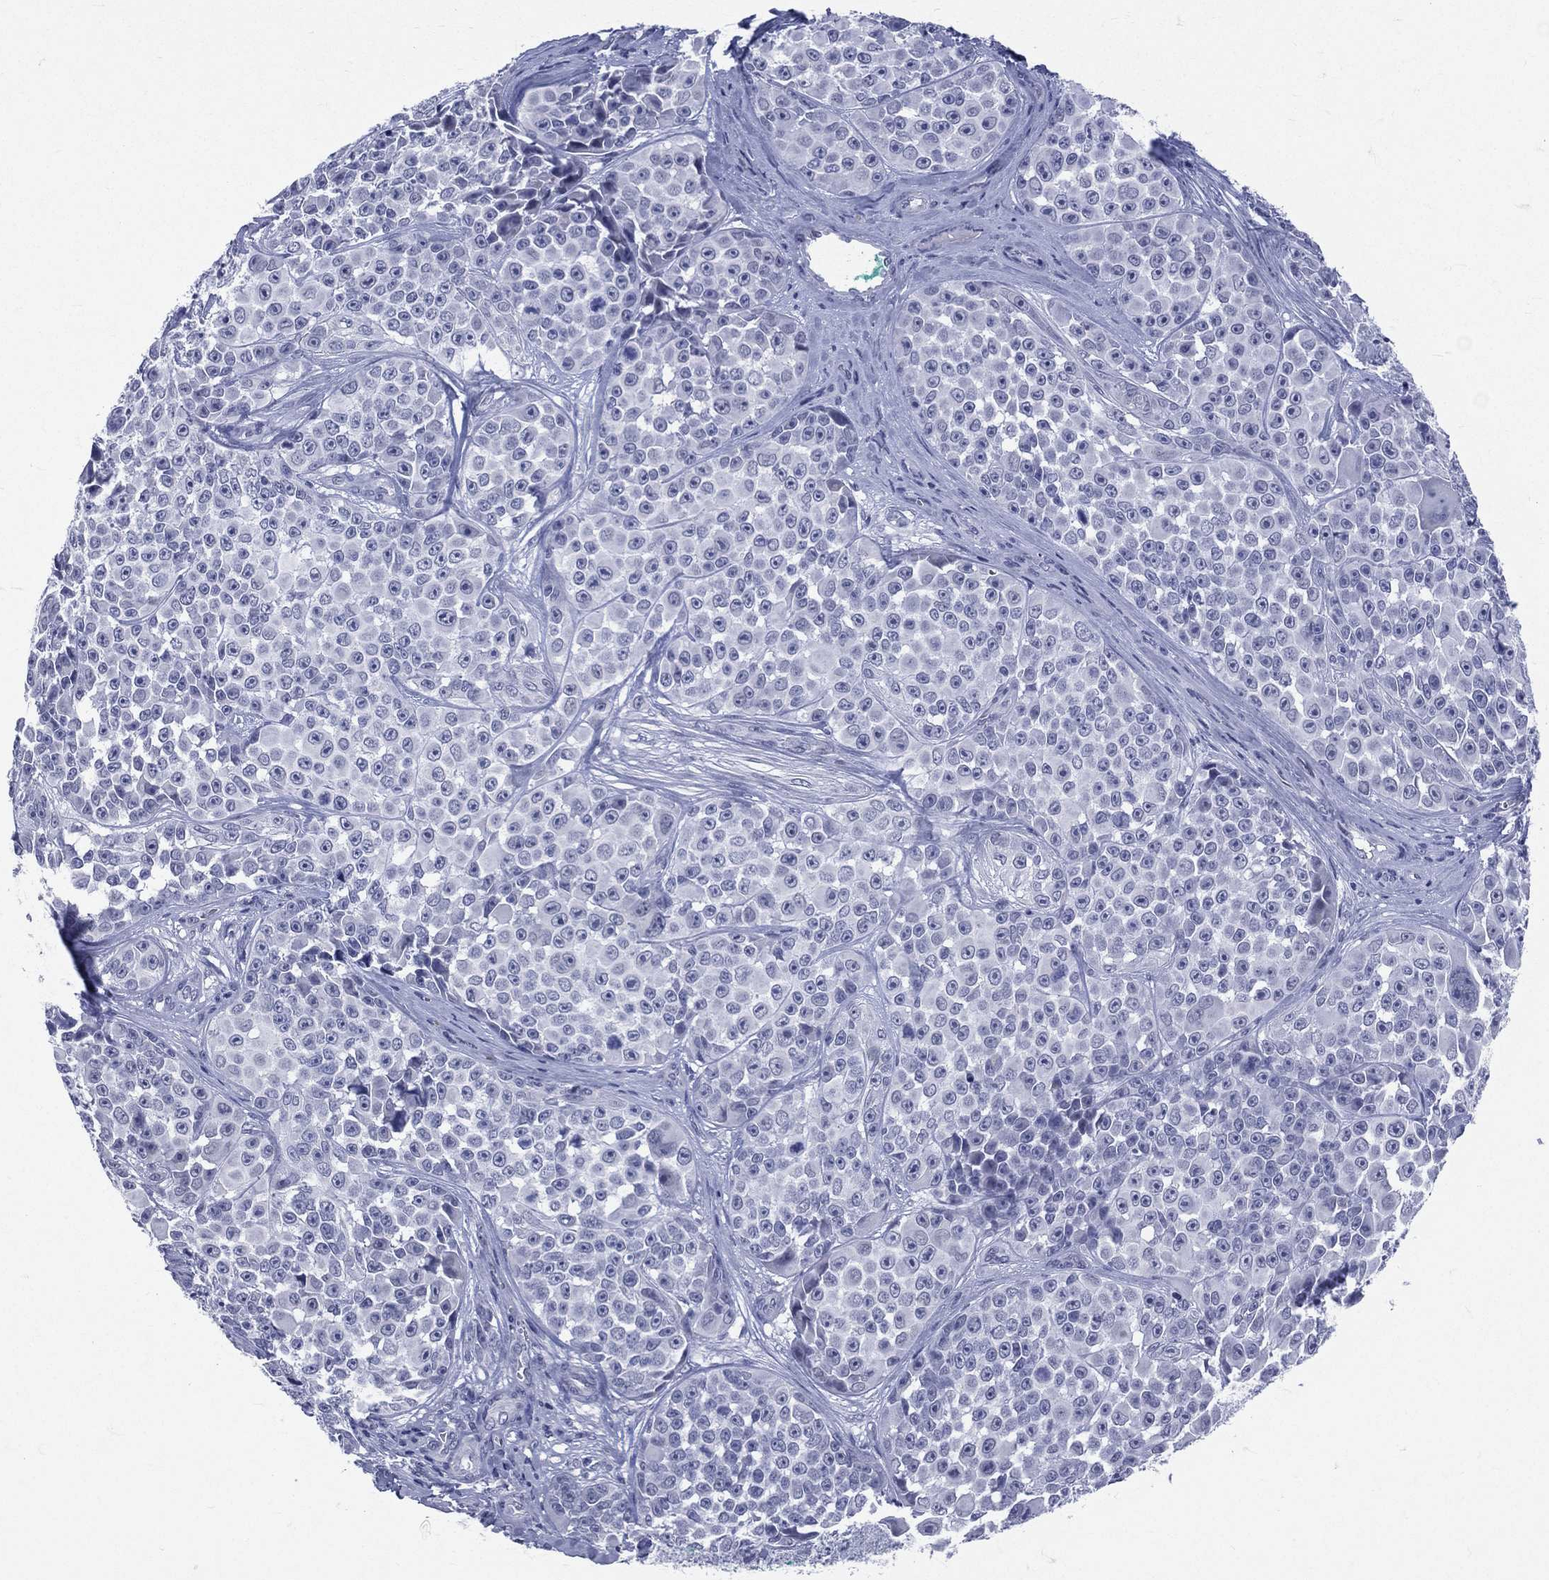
{"staining": {"intensity": "negative", "quantity": "none", "location": "none"}, "tissue": "melanoma", "cell_type": "Tumor cells", "image_type": "cancer", "snomed": [{"axis": "morphology", "description": "Malignant melanoma, NOS"}, {"axis": "topography", "description": "Skin"}], "caption": "This is an immunohistochemistry micrograph of human melanoma. There is no staining in tumor cells.", "gene": "MLLT10", "patient": {"sex": "female", "age": 88}}